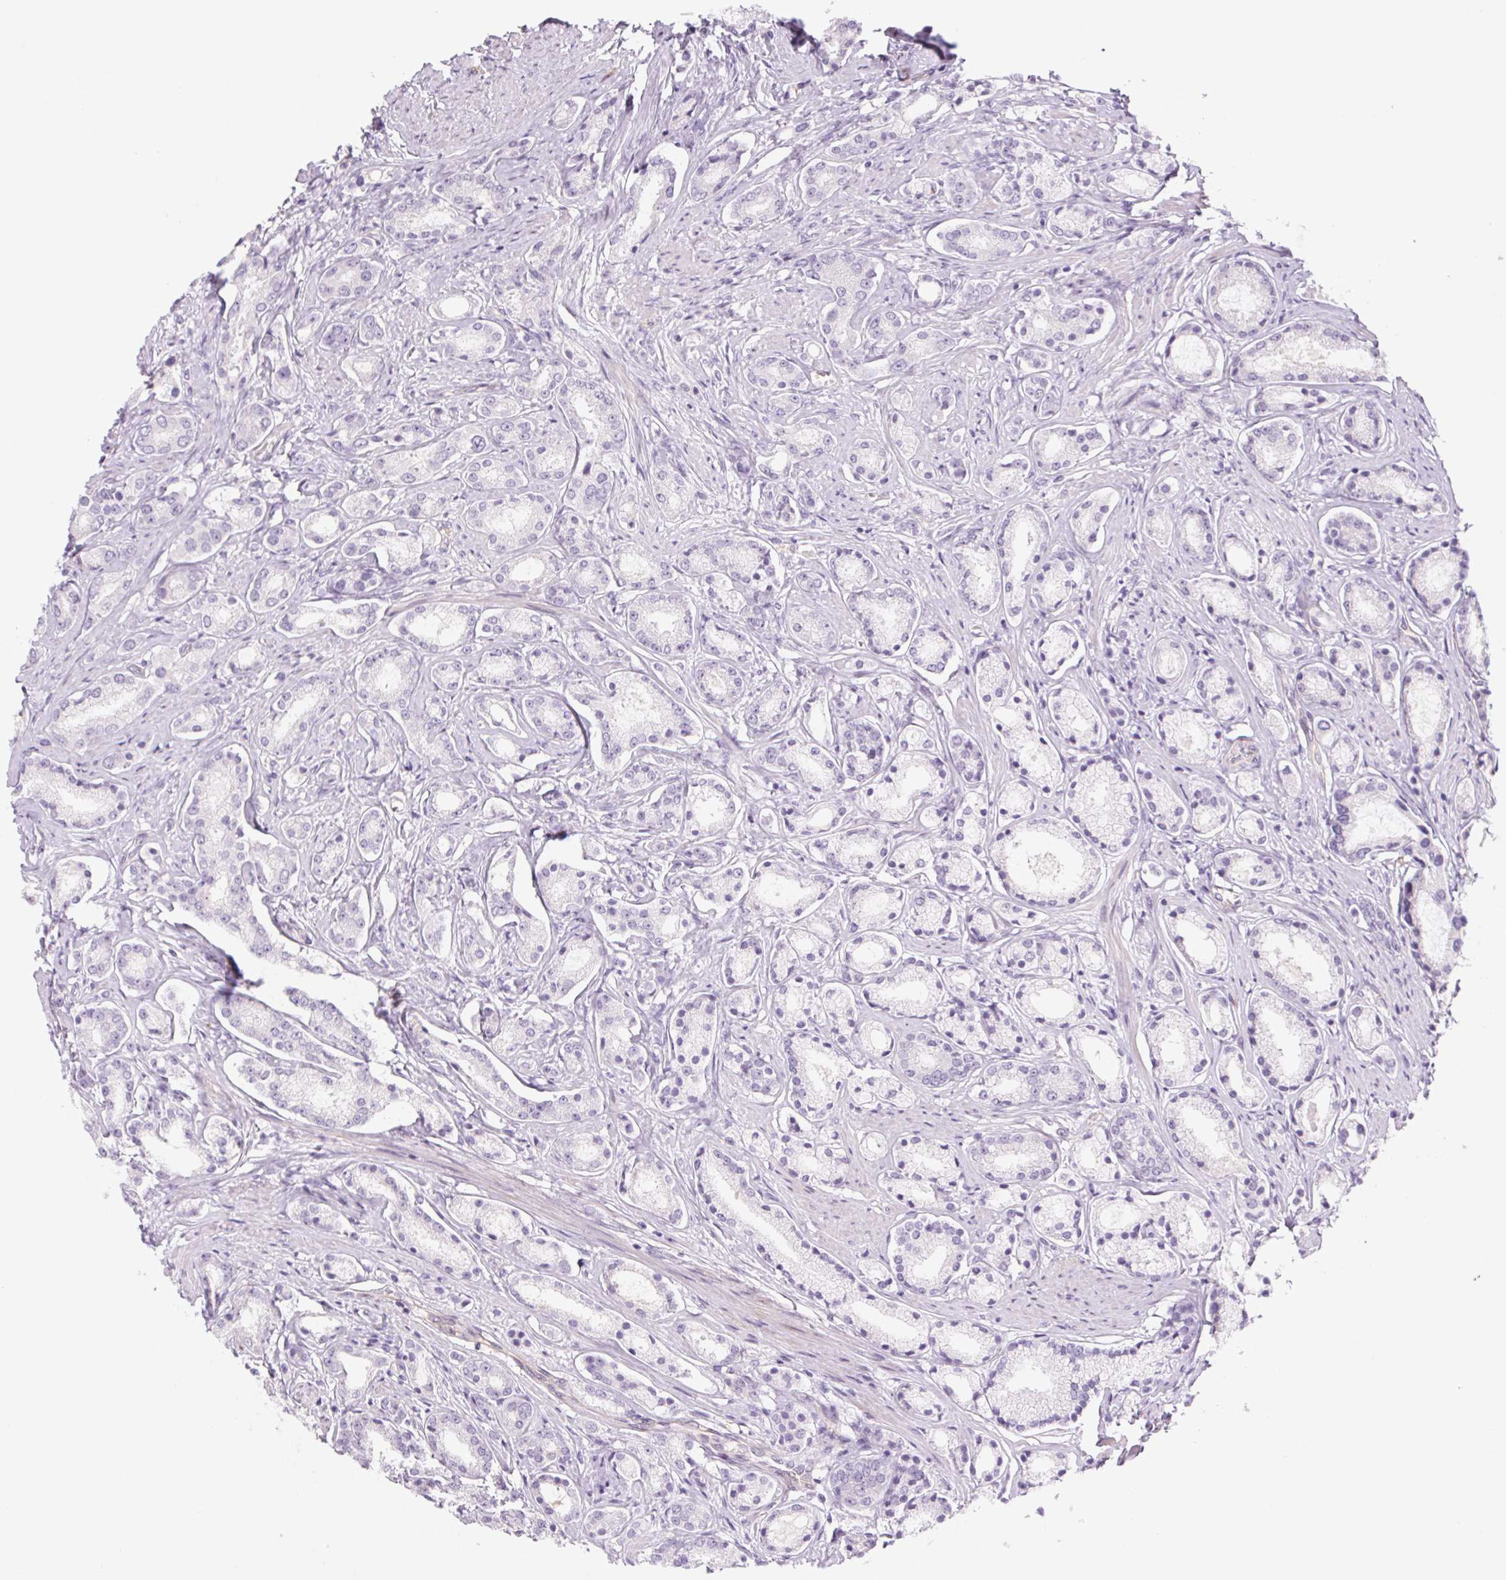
{"staining": {"intensity": "negative", "quantity": "none", "location": "none"}, "tissue": "prostate cancer", "cell_type": "Tumor cells", "image_type": "cancer", "snomed": [{"axis": "morphology", "description": "Adenocarcinoma, High grade"}, {"axis": "topography", "description": "Prostate"}], "caption": "An immunohistochemistry (IHC) image of prostate cancer (adenocarcinoma (high-grade)) is shown. There is no staining in tumor cells of prostate cancer (adenocarcinoma (high-grade)).", "gene": "MS4A13", "patient": {"sex": "male", "age": 63}}